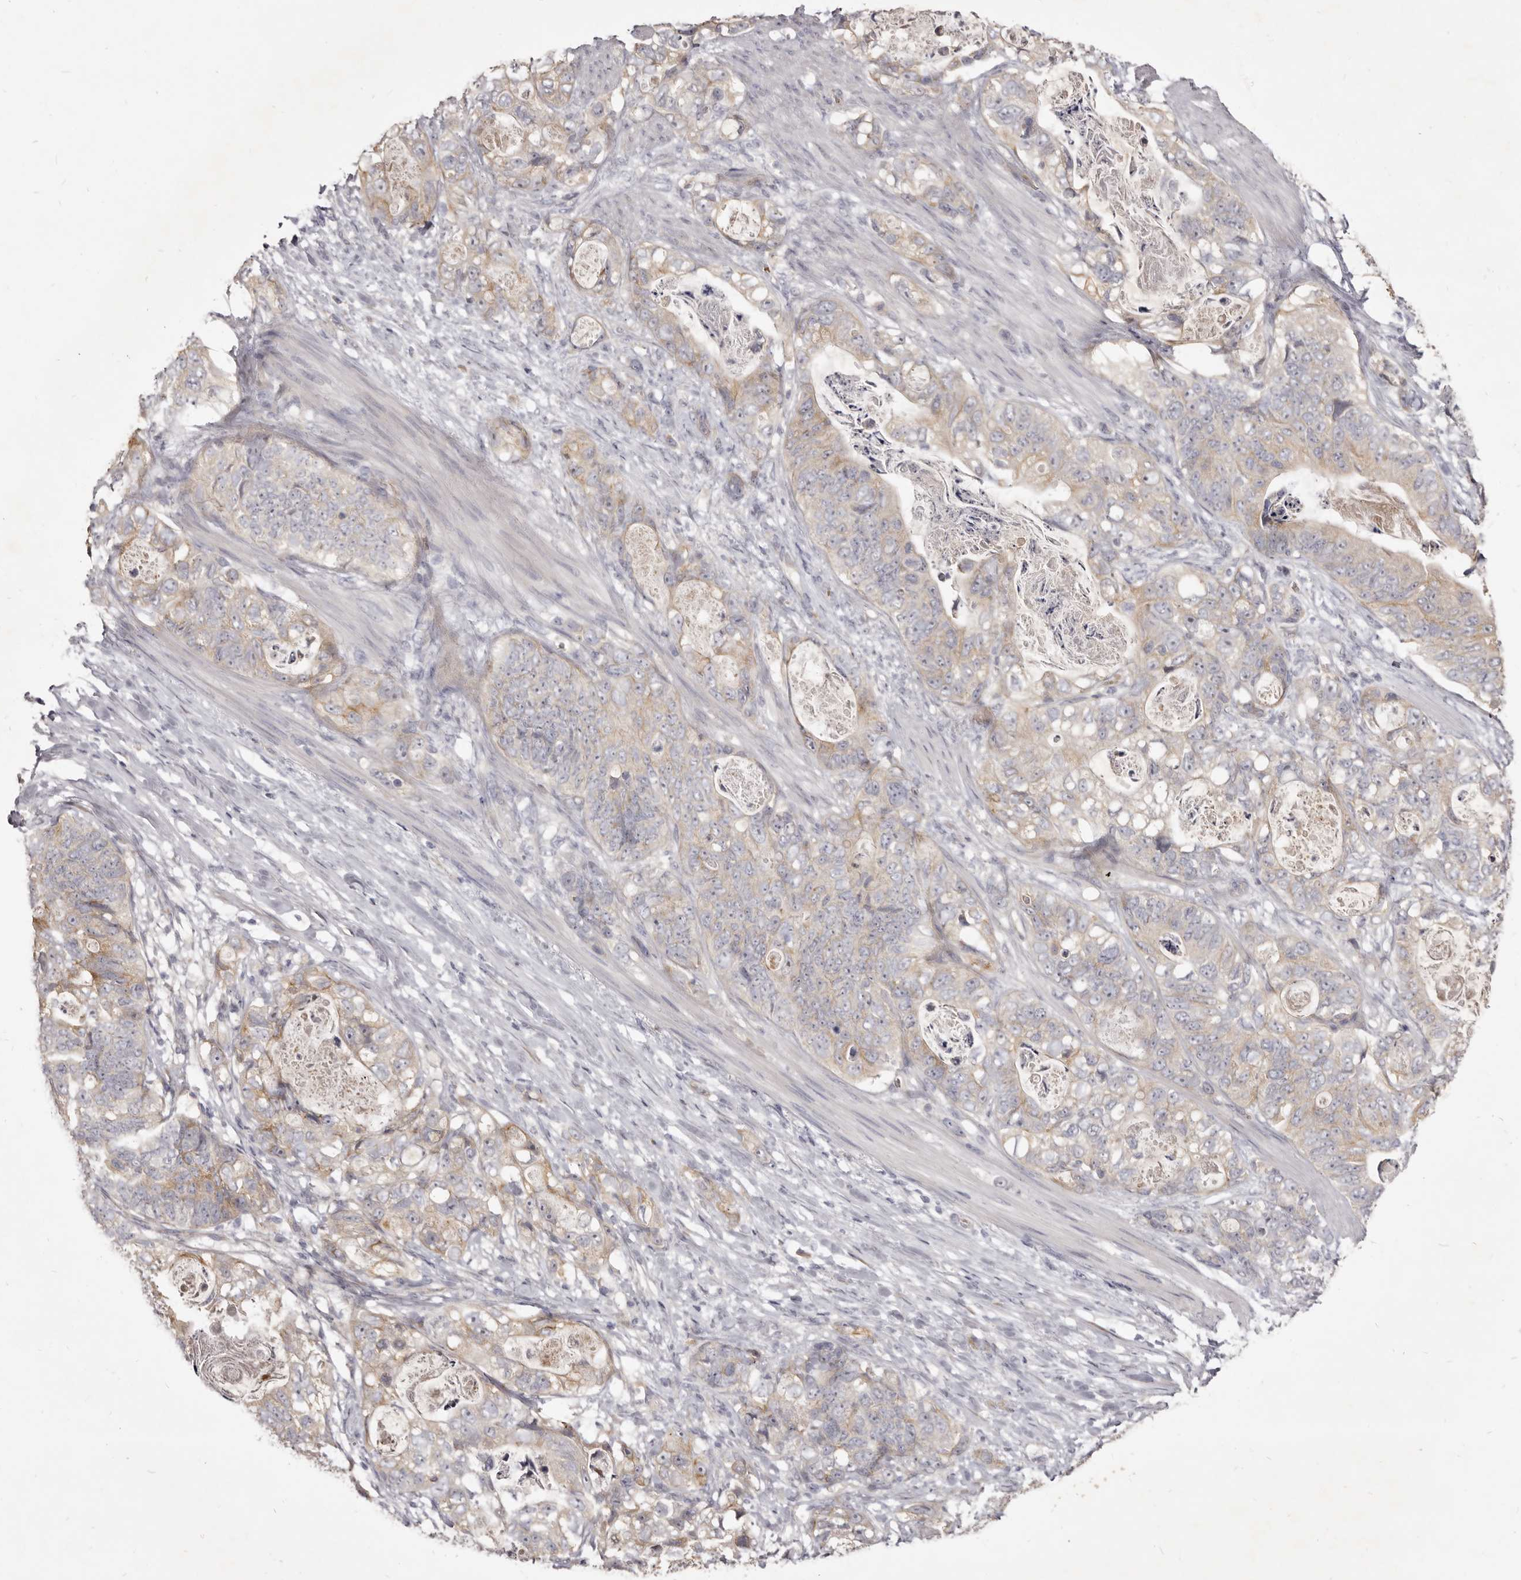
{"staining": {"intensity": "moderate", "quantity": "25%-75%", "location": "cytoplasmic/membranous"}, "tissue": "stomach cancer", "cell_type": "Tumor cells", "image_type": "cancer", "snomed": [{"axis": "morphology", "description": "Normal tissue, NOS"}, {"axis": "morphology", "description": "Adenocarcinoma, NOS"}, {"axis": "topography", "description": "Stomach"}], "caption": "Immunohistochemistry (IHC) photomicrograph of neoplastic tissue: stomach cancer stained using immunohistochemistry exhibits medium levels of moderate protein expression localized specifically in the cytoplasmic/membranous of tumor cells, appearing as a cytoplasmic/membranous brown color.", "gene": "KIF2B", "patient": {"sex": "female", "age": 89}}